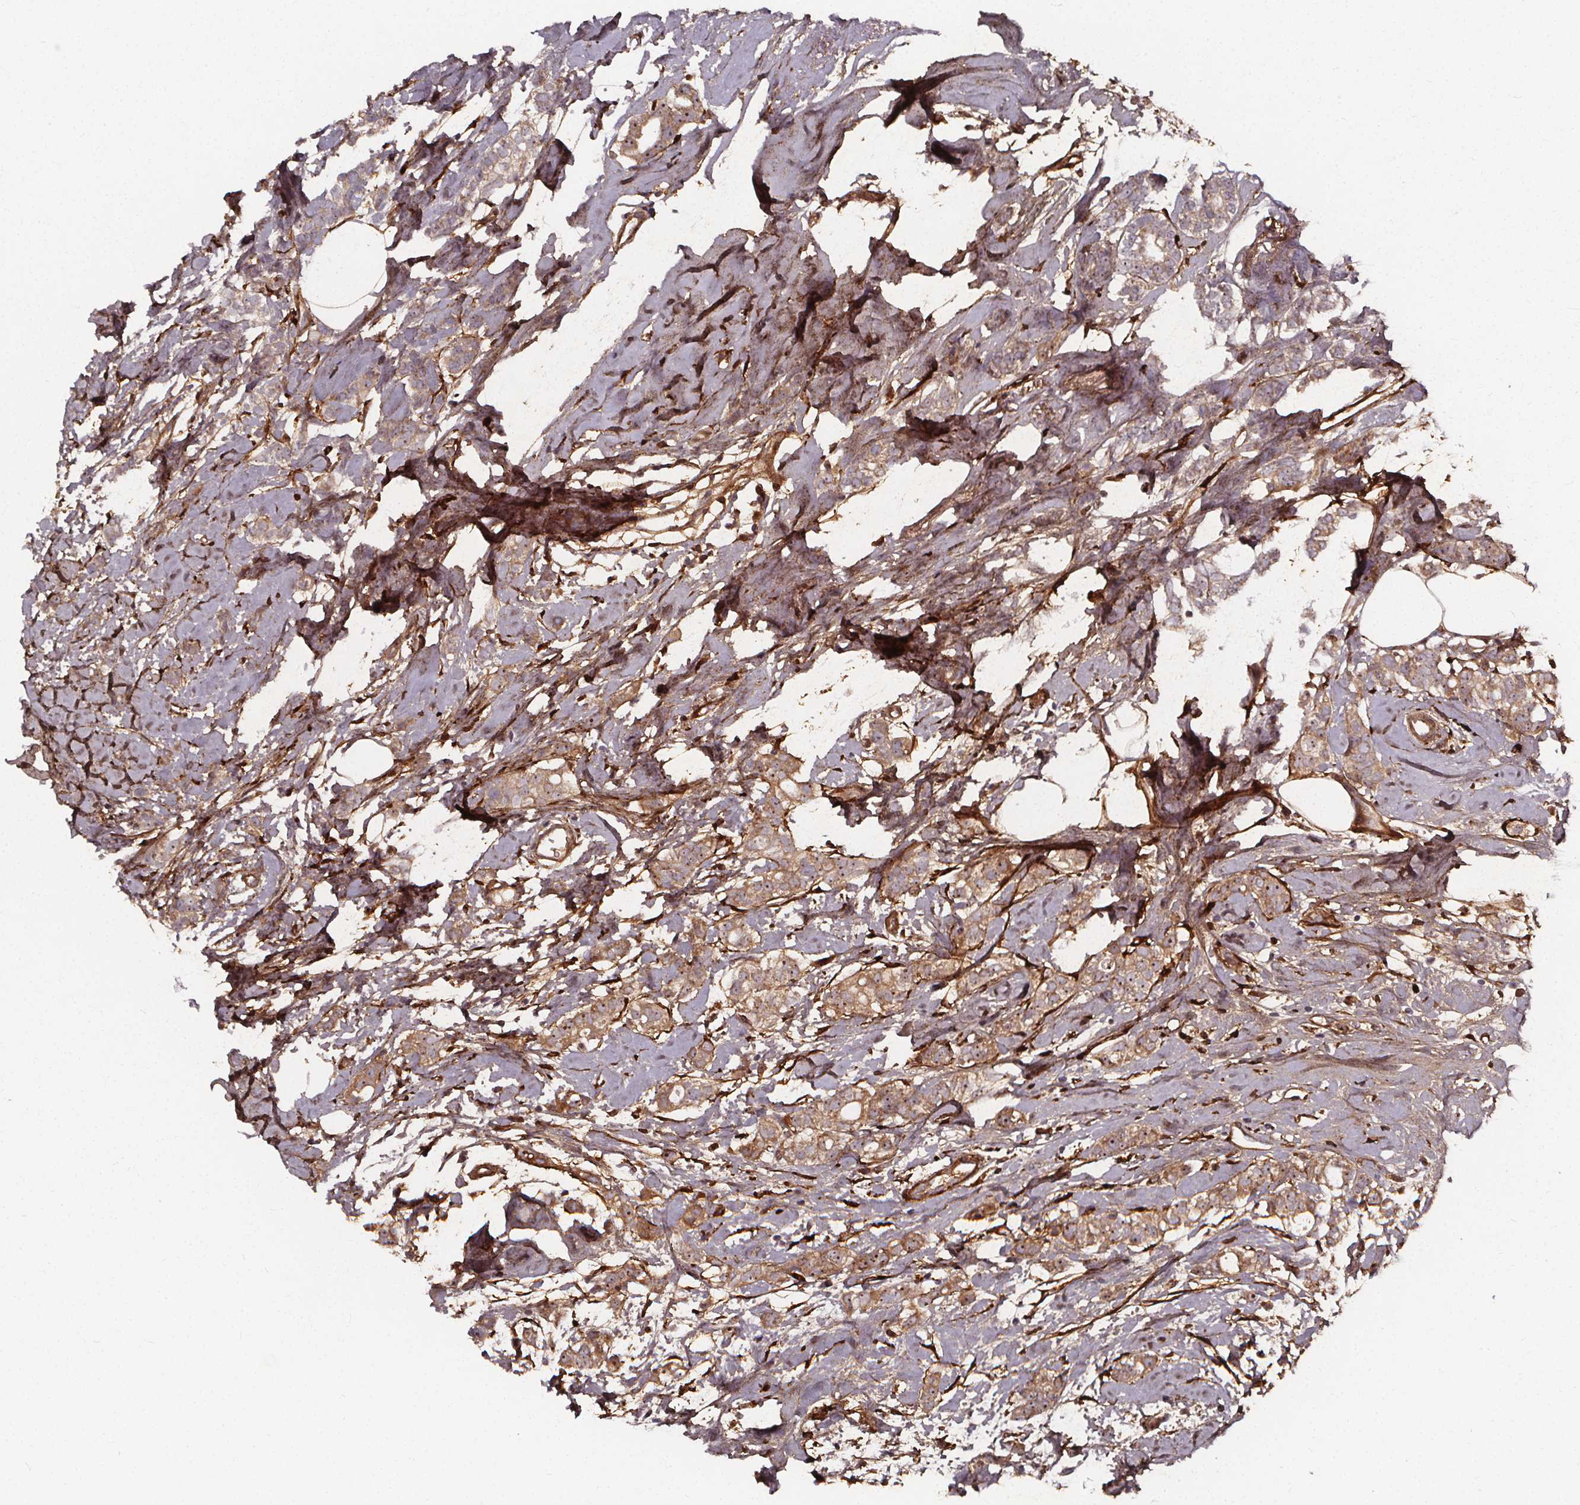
{"staining": {"intensity": "weak", "quantity": ">75%", "location": "cytoplasmic/membranous,nuclear"}, "tissue": "breast cancer", "cell_type": "Tumor cells", "image_type": "cancer", "snomed": [{"axis": "morphology", "description": "Duct carcinoma"}, {"axis": "topography", "description": "Breast"}], "caption": "Protein staining of breast cancer tissue displays weak cytoplasmic/membranous and nuclear expression in about >75% of tumor cells.", "gene": "AEBP1", "patient": {"sex": "female", "age": 40}}